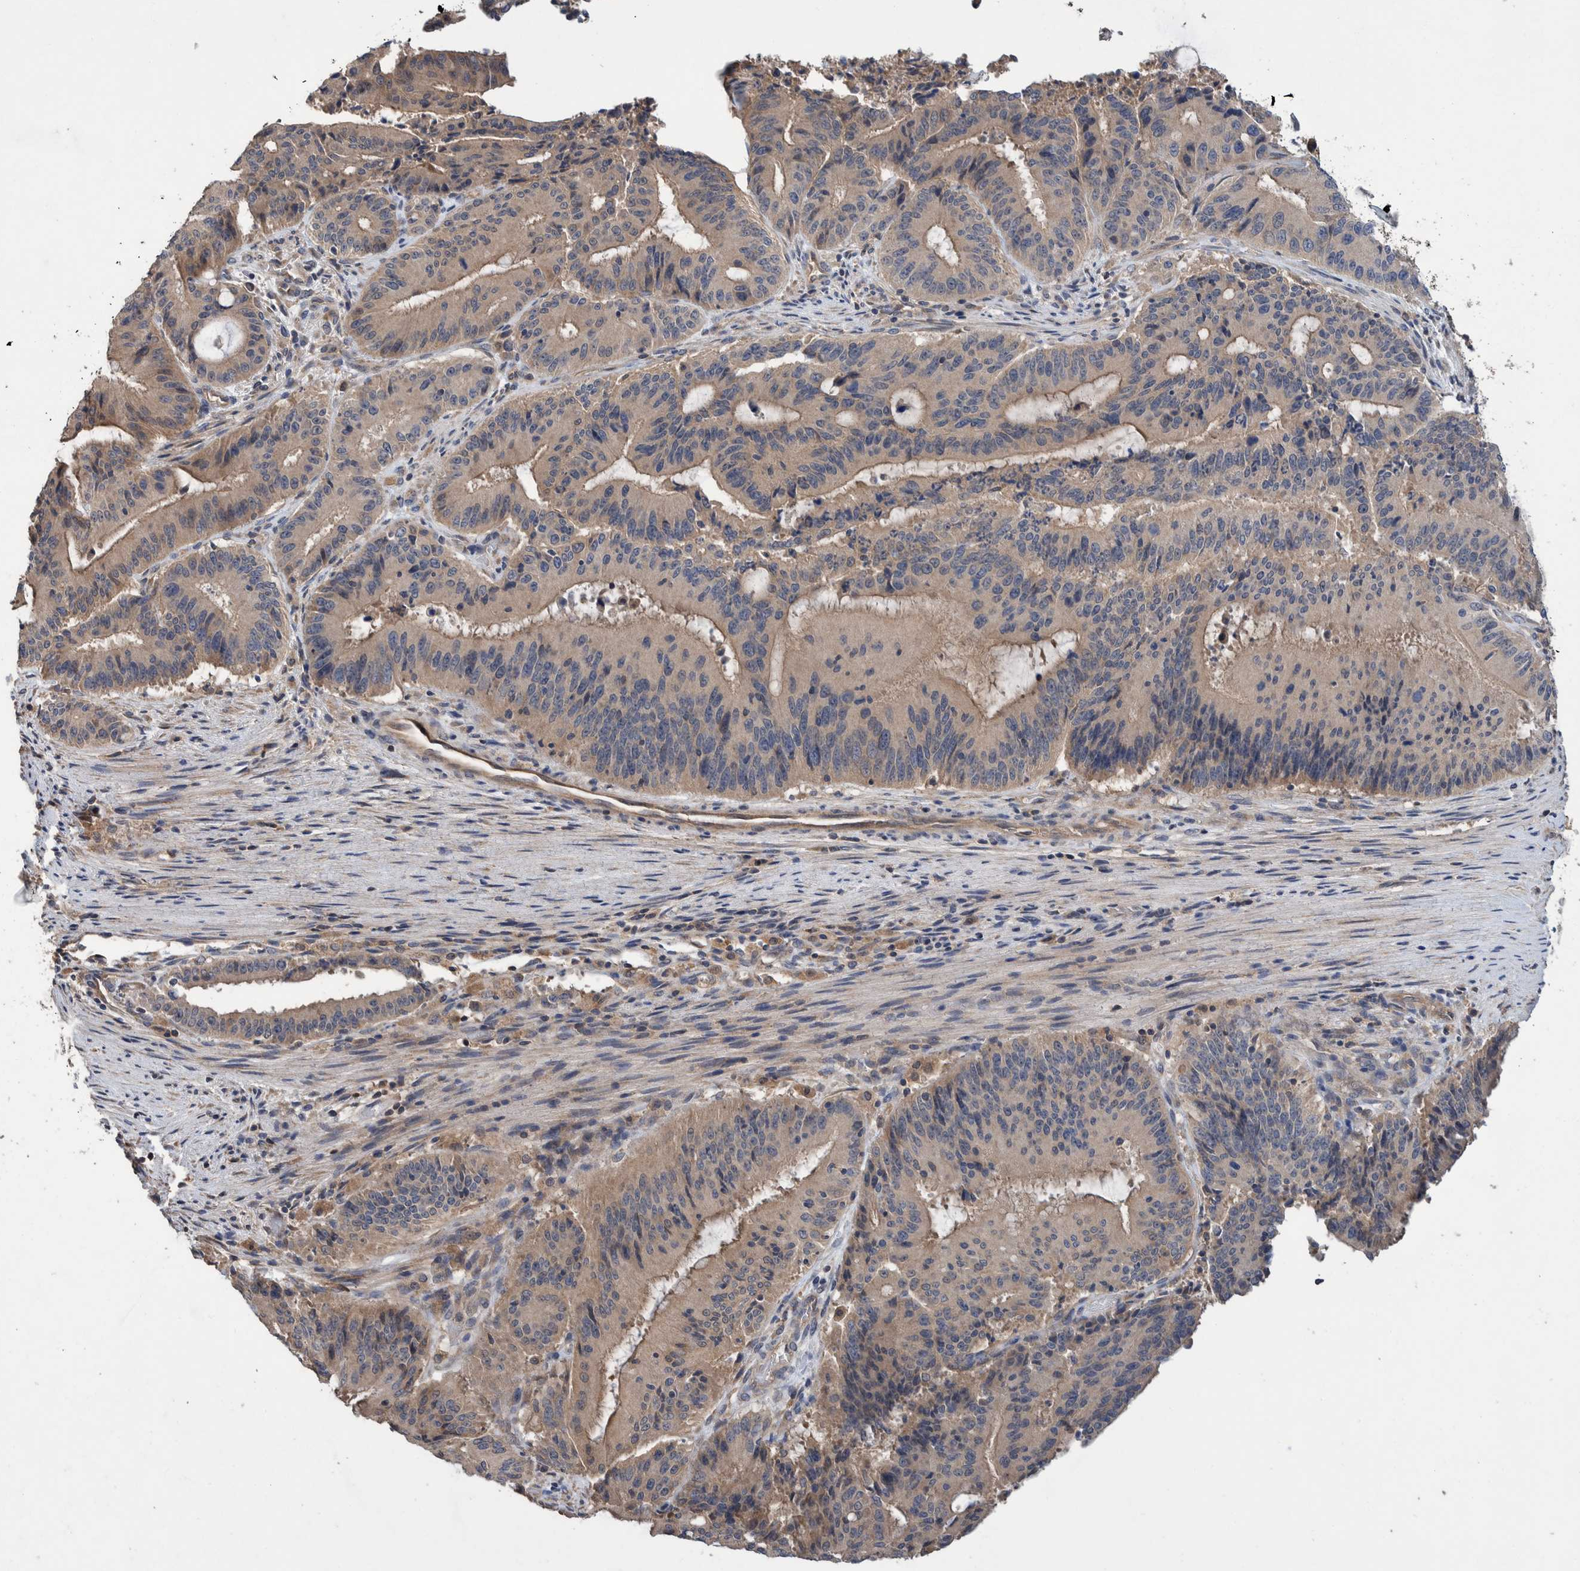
{"staining": {"intensity": "weak", "quantity": ">75%", "location": "cytoplasmic/membranous"}, "tissue": "liver cancer", "cell_type": "Tumor cells", "image_type": "cancer", "snomed": [{"axis": "morphology", "description": "Normal tissue, NOS"}, {"axis": "morphology", "description": "Cholangiocarcinoma"}, {"axis": "topography", "description": "Liver"}, {"axis": "topography", "description": "Peripheral nerve tissue"}], "caption": "A brown stain highlights weak cytoplasmic/membranous expression of a protein in liver cancer (cholangiocarcinoma) tumor cells. (brown staining indicates protein expression, while blue staining denotes nuclei).", "gene": "PLPBP", "patient": {"sex": "female", "age": 73}}